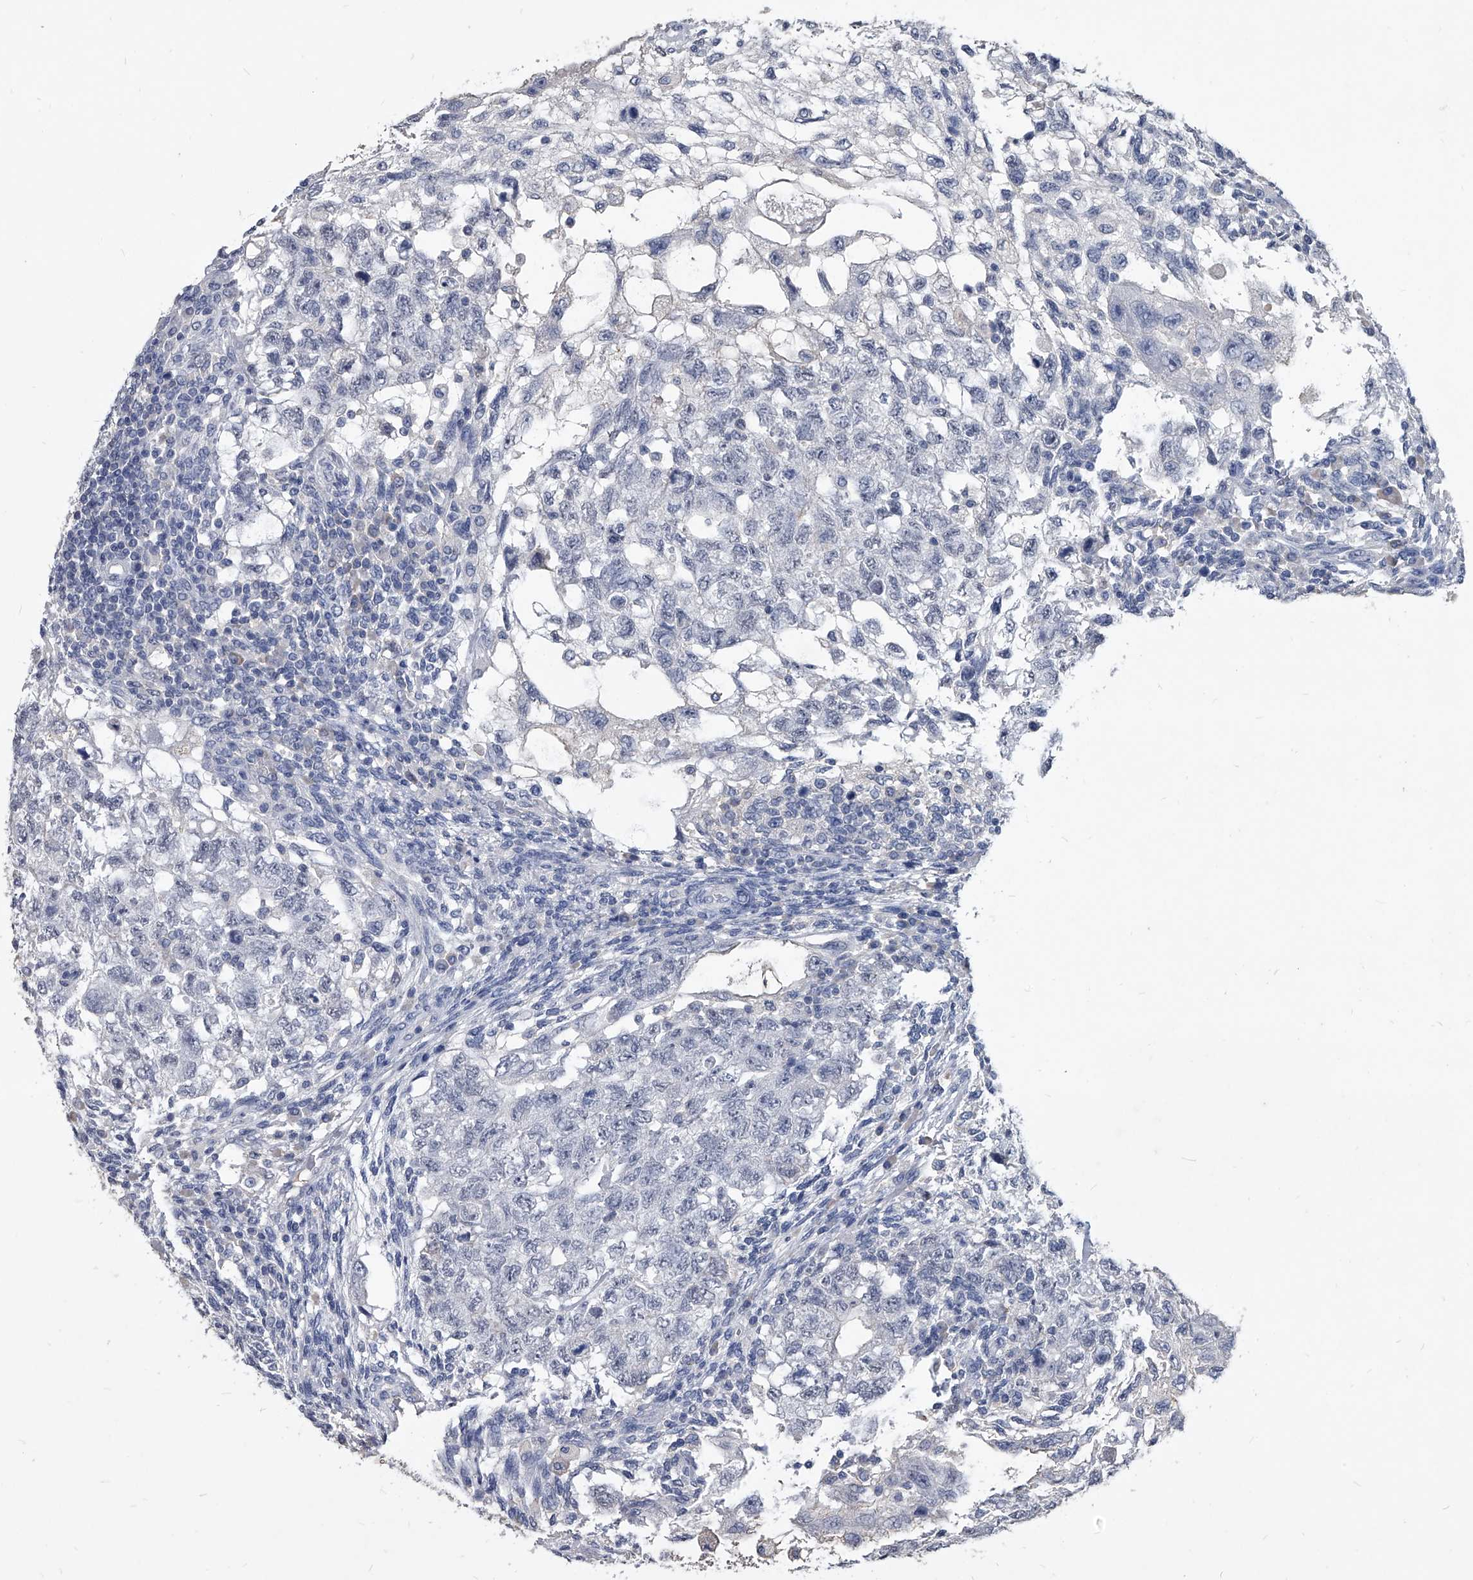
{"staining": {"intensity": "negative", "quantity": "none", "location": "none"}, "tissue": "testis cancer", "cell_type": "Tumor cells", "image_type": "cancer", "snomed": [{"axis": "morphology", "description": "Normal tissue, NOS"}, {"axis": "morphology", "description": "Carcinoma, Embryonal, NOS"}, {"axis": "topography", "description": "Testis"}], "caption": "This is an immunohistochemistry (IHC) histopathology image of testis embryonal carcinoma. There is no positivity in tumor cells.", "gene": "BCAS1", "patient": {"sex": "male", "age": 36}}